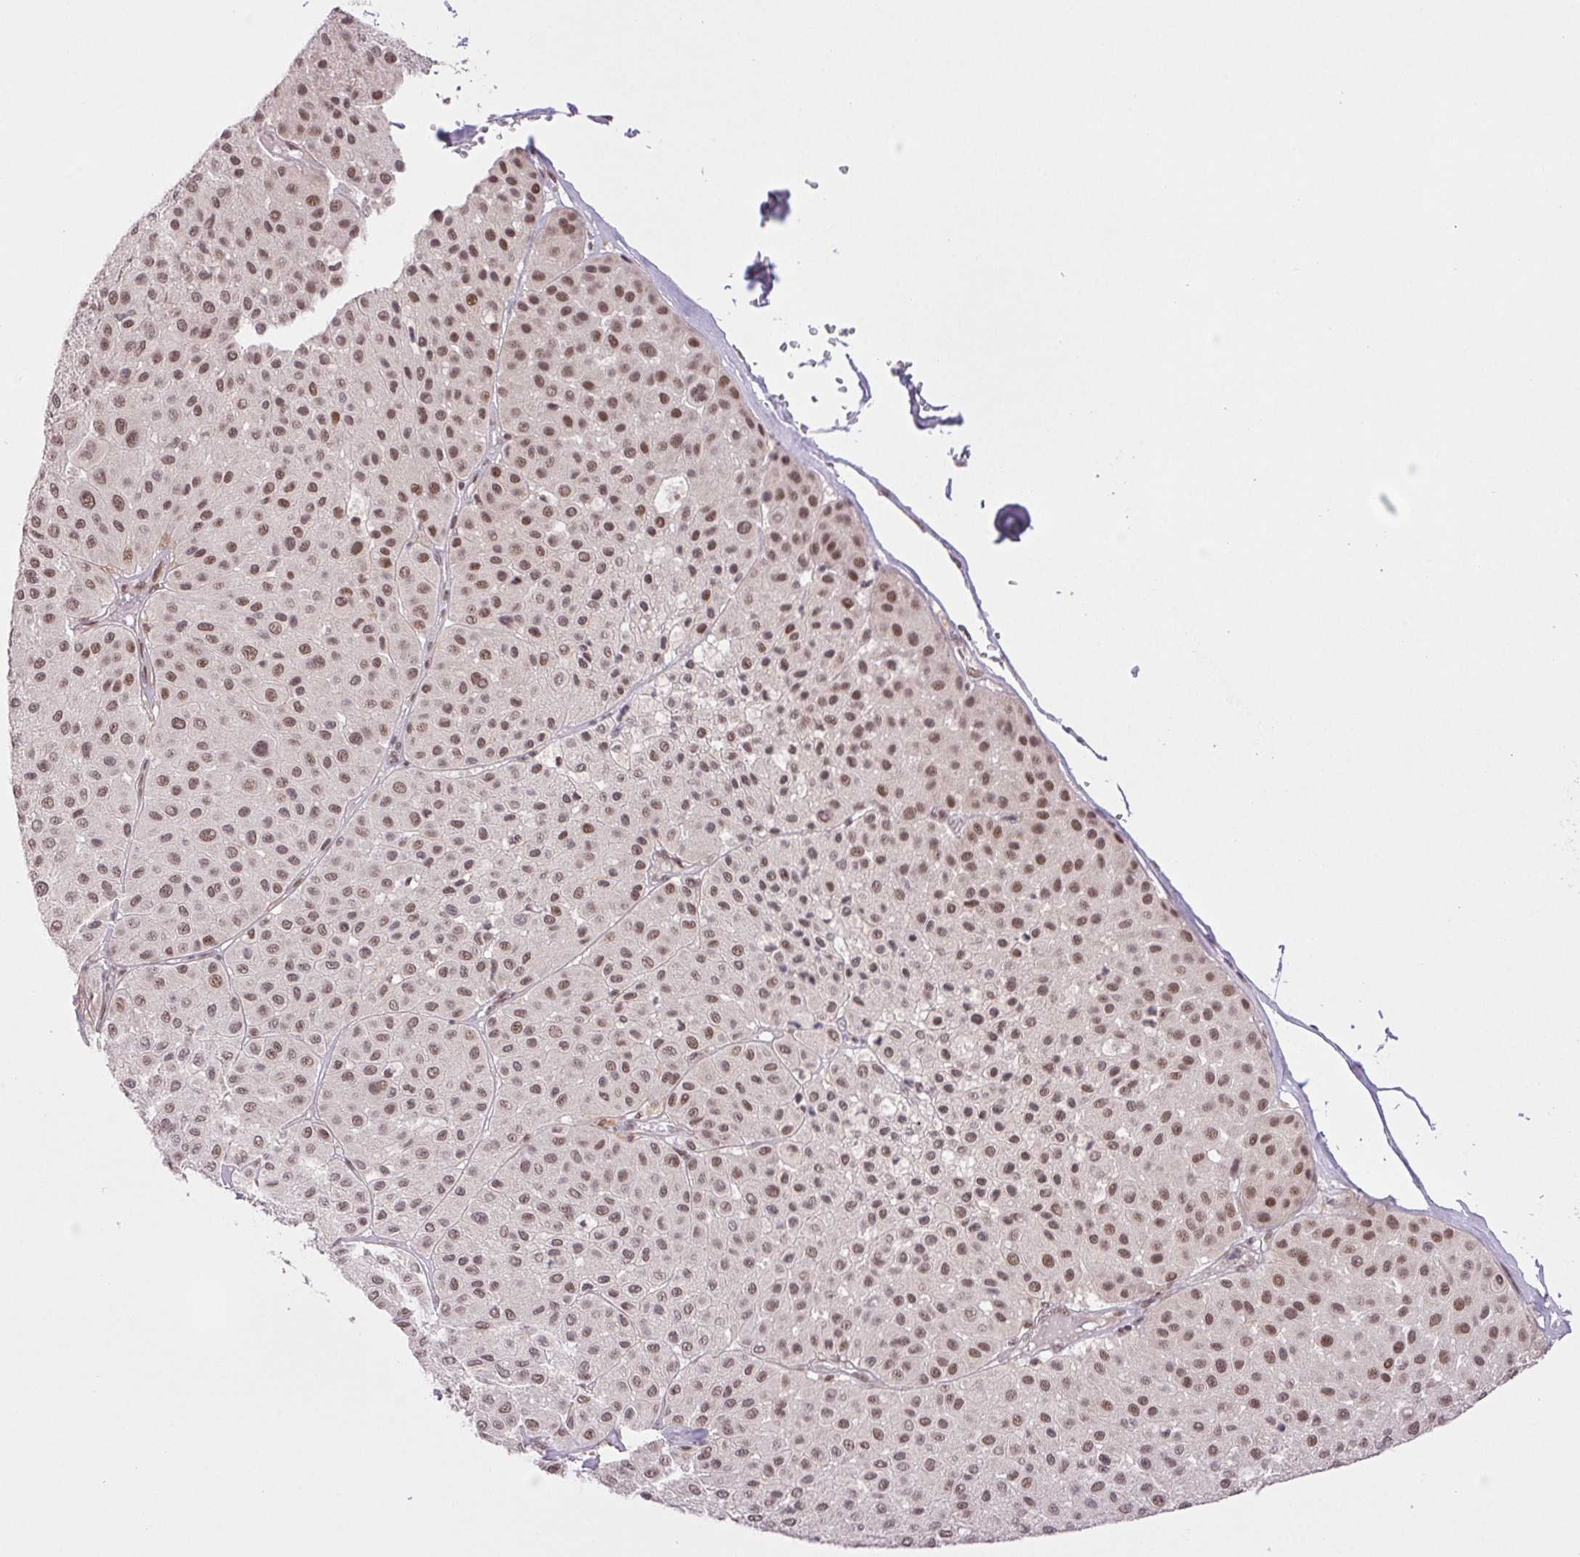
{"staining": {"intensity": "moderate", "quantity": ">75%", "location": "nuclear"}, "tissue": "melanoma", "cell_type": "Tumor cells", "image_type": "cancer", "snomed": [{"axis": "morphology", "description": "Malignant melanoma, Metastatic site"}, {"axis": "topography", "description": "Smooth muscle"}], "caption": "Brown immunohistochemical staining in human malignant melanoma (metastatic site) shows moderate nuclear expression in about >75% of tumor cells. The staining was performed using DAB (3,3'-diaminobenzidine) to visualize the protein expression in brown, while the nuclei were stained in blue with hematoxylin (Magnification: 20x).", "gene": "PRPF18", "patient": {"sex": "male", "age": 41}}